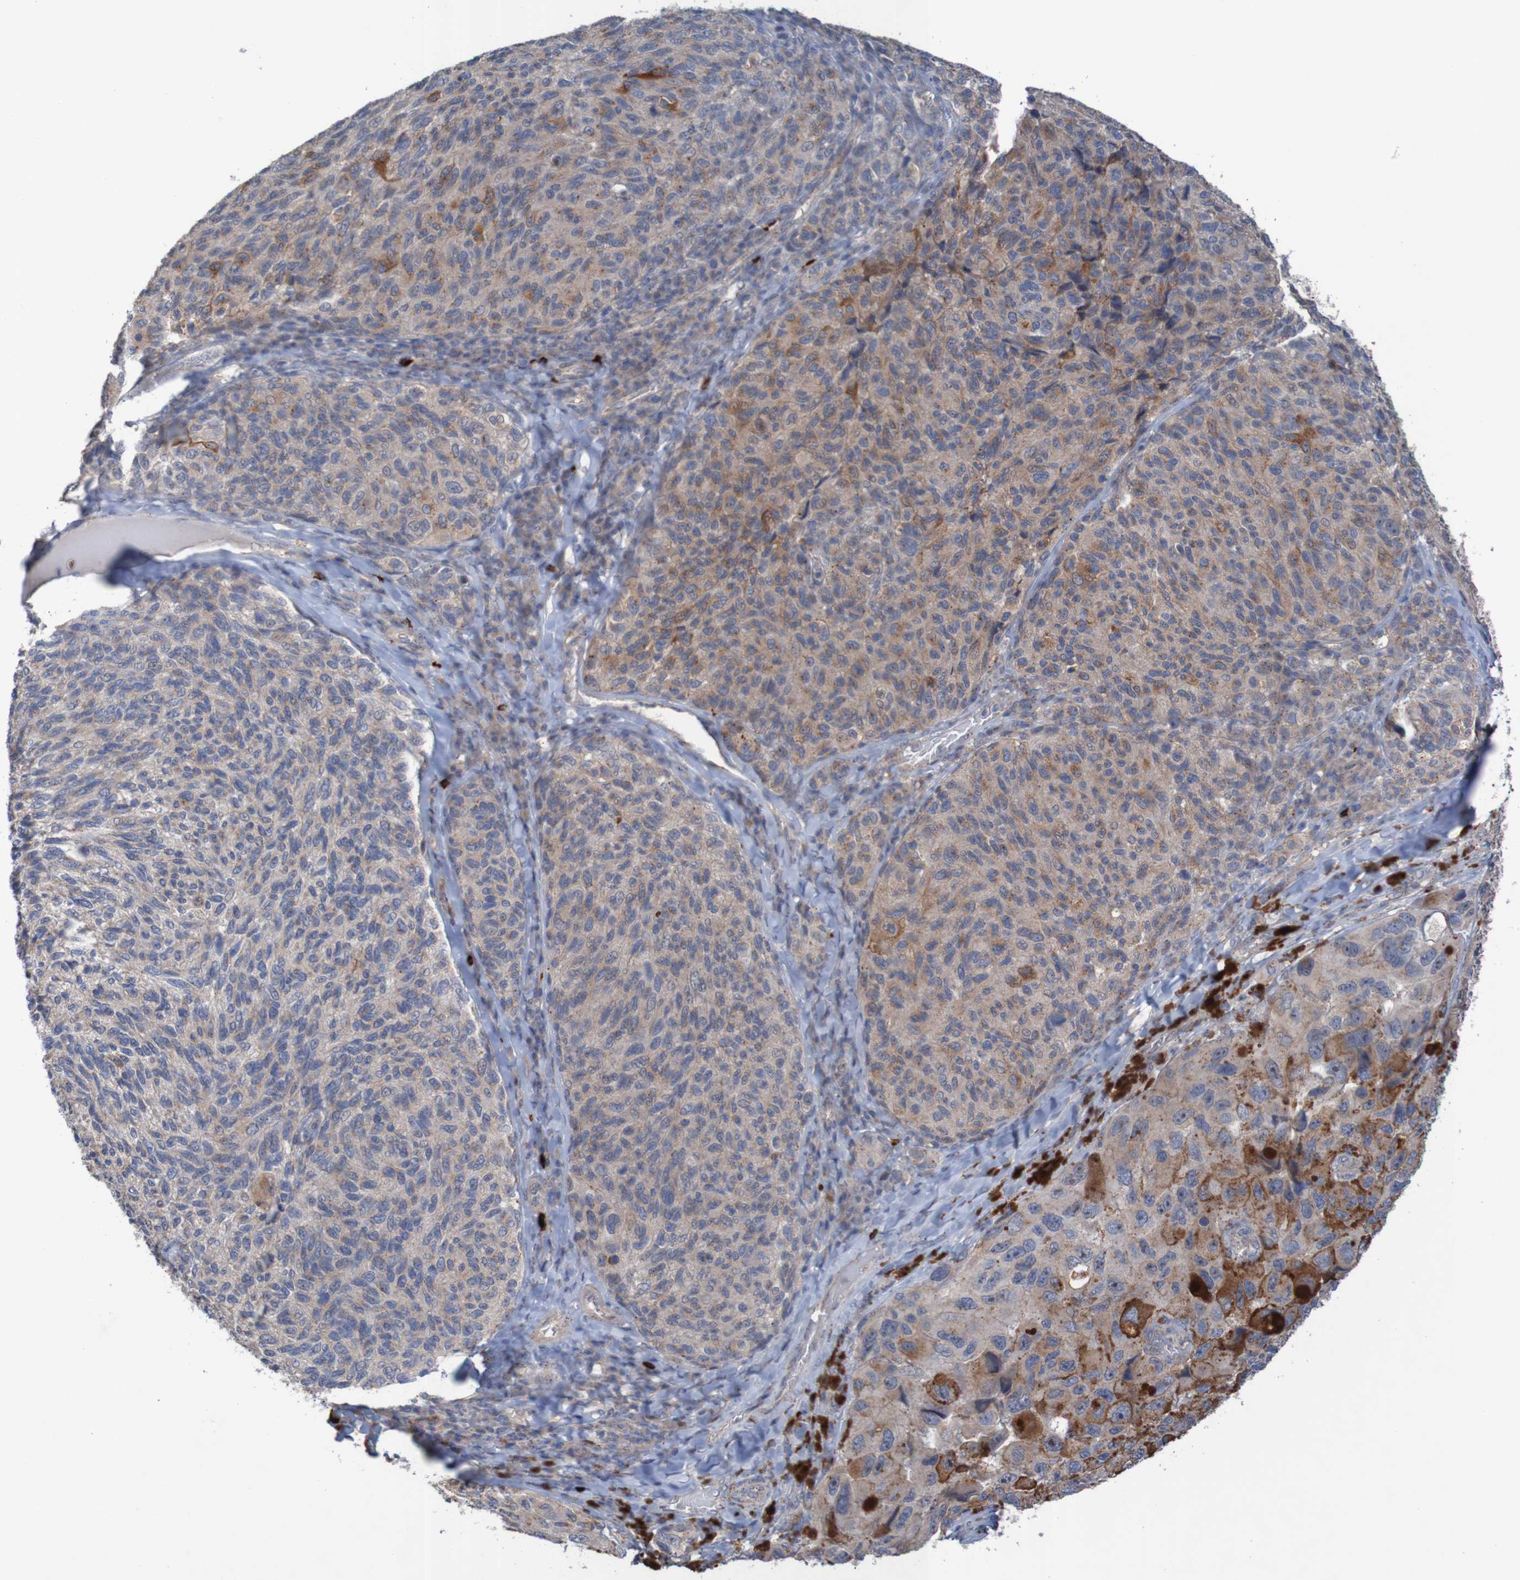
{"staining": {"intensity": "moderate", "quantity": "25%-75%", "location": "cytoplasmic/membranous"}, "tissue": "melanoma", "cell_type": "Tumor cells", "image_type": "cancer", "snomed": [{"axis": "morphology", "description": "Malignant melanoma, NOS"}, {"axis": "topography", "description": "Skin"}], "caption": "This histopathology image demonstrates melanoma stained with IHC to label a protein in brown. The cytoplasmic/membranous of tumor cells show moderate positivity for the protein. Nuclei are counter-stained blue.", "gene": "ANGPT4", "patient": {"sex": "female", "age": 73}}